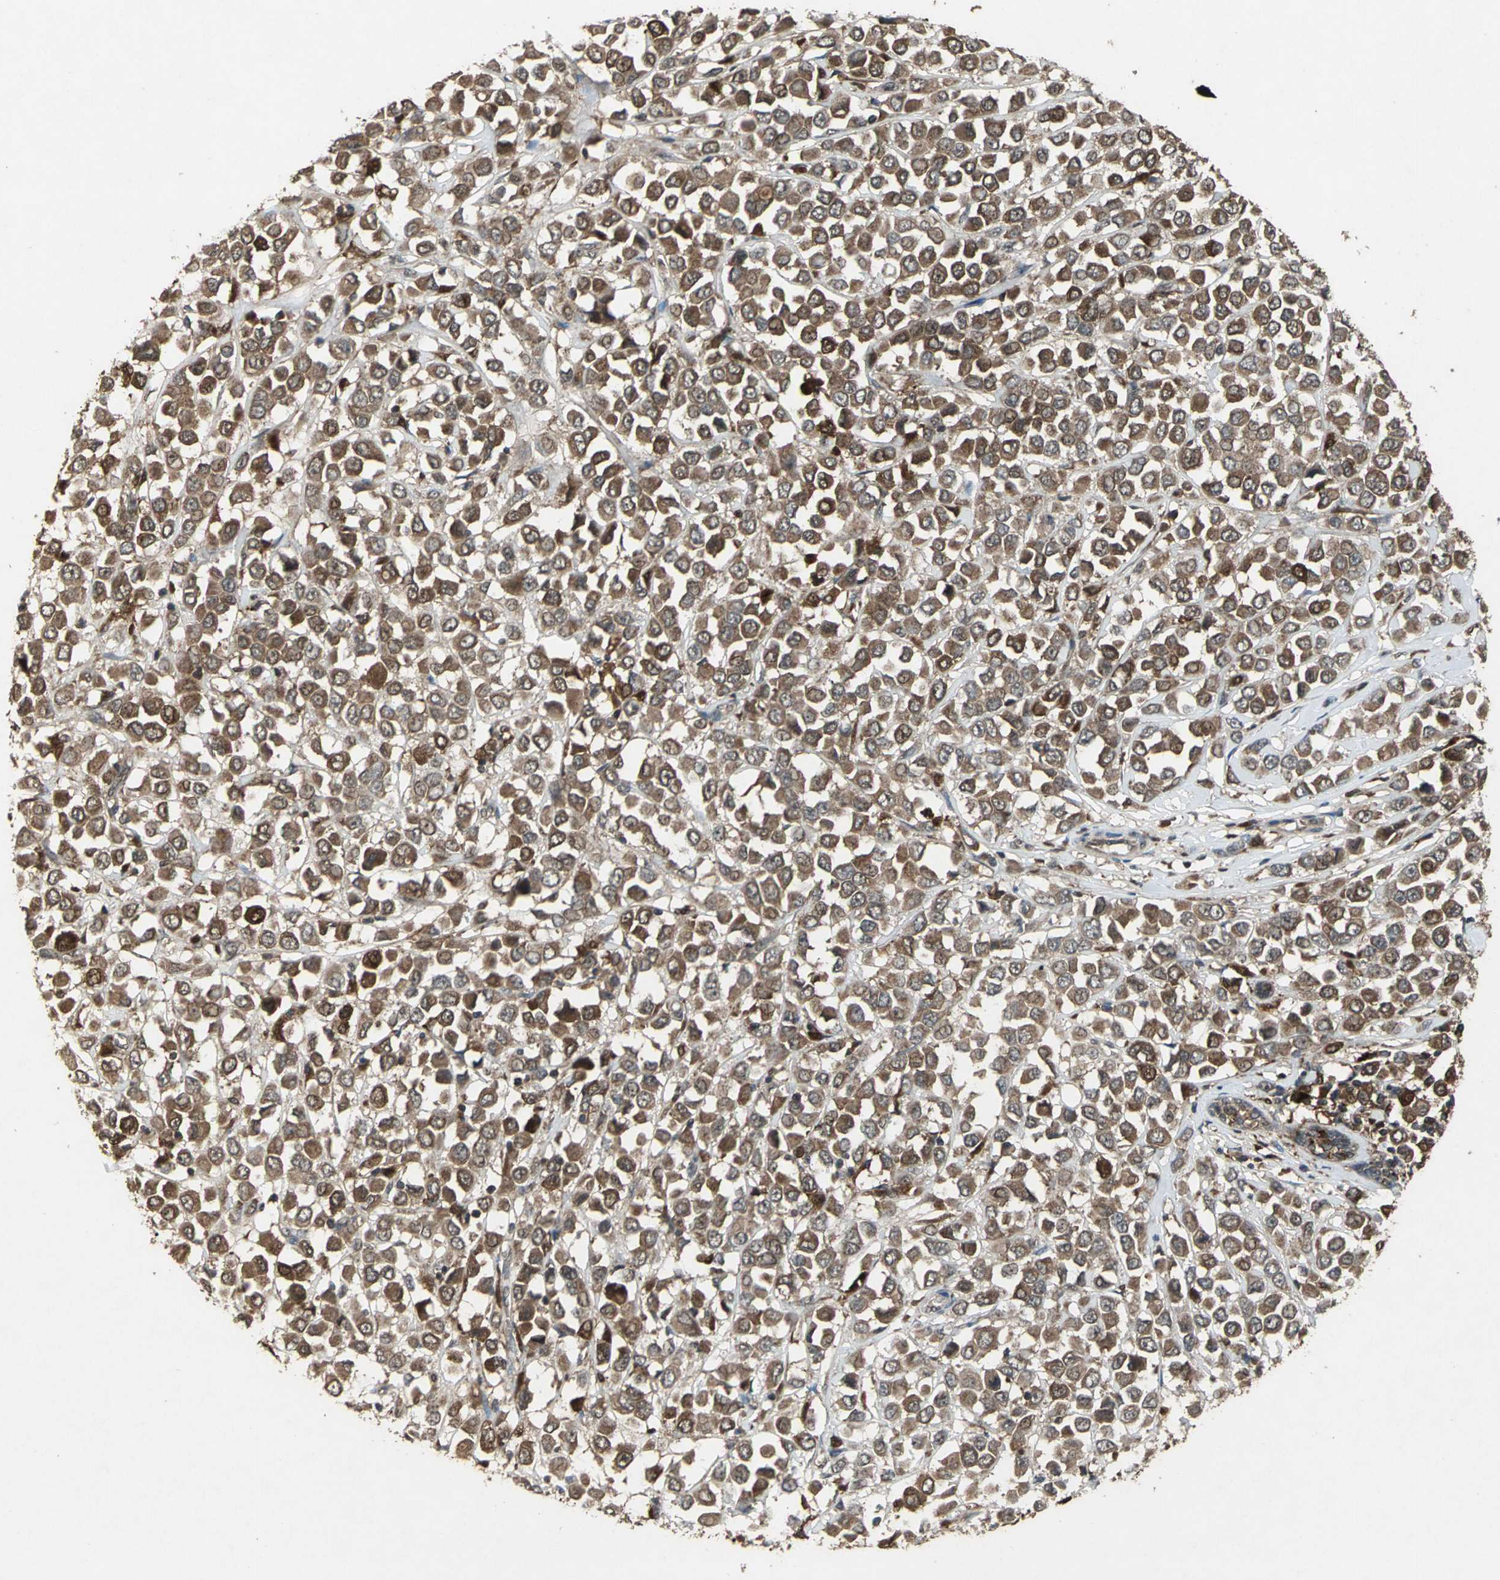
{"staining": {"intensity": "moderate", "quantity": ">75%", "location": "cytoplasmic/membranous"}, "tissue": "breast cancer", "cell_type": "Tumor cells", "image_type": "cancer", "snomed": [{"axis": "morphology", "description": "Duct carcinoma"}, {"axis": "topography", "description": "Breast"}], "caption": "Moderate cytoplasmic/membranous expression for a protein is identified in about >75% of tumor cells of breast cancer (invasive ductal carcinoma) using immunohistochemistry (IHC).", "gene": "PYCARD", "patient": {"sex": "female", "age": 61}}